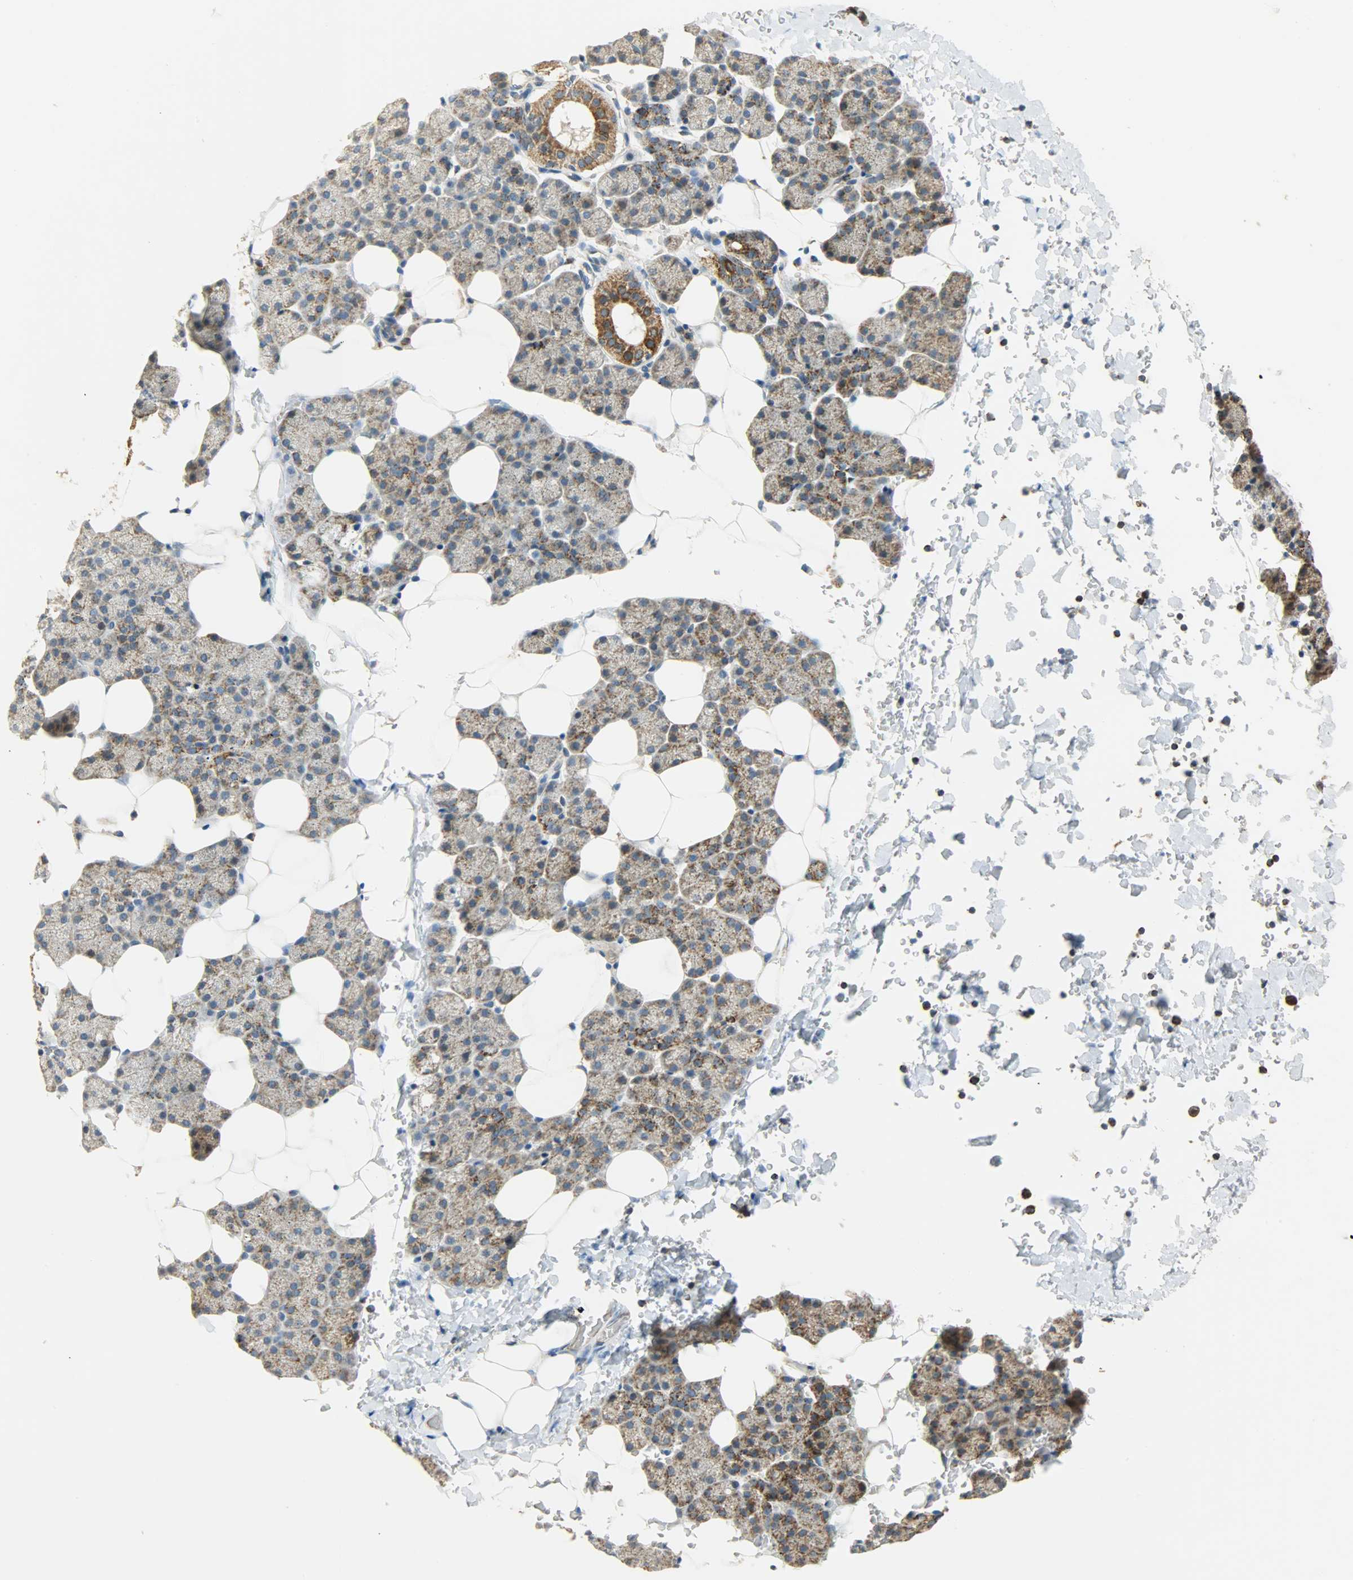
{"staining": {"intensity": "moderate", "quantity": ">75%", "location": "cytoplasmic/membranous"}, "tissue": "salivary gland", "cell_type": "Glandular cells", "image_type": "normal", "snomed": [{"axis": "morphology", "description": "Normal tissue, NOS"}, {"axis": "topography", "description": "Lymph node"}, {"axis": "topography", "description": "Salivary gland"}], "caption": "Immunohistochemical staining of normal human salivary gland exhibits >75% levels of moderate cytoplasmic/membranous protein staining in approximately >75% of glandular cells.", "gene": "HDHD5", "patient": {"sex": "male", "age": 8}}